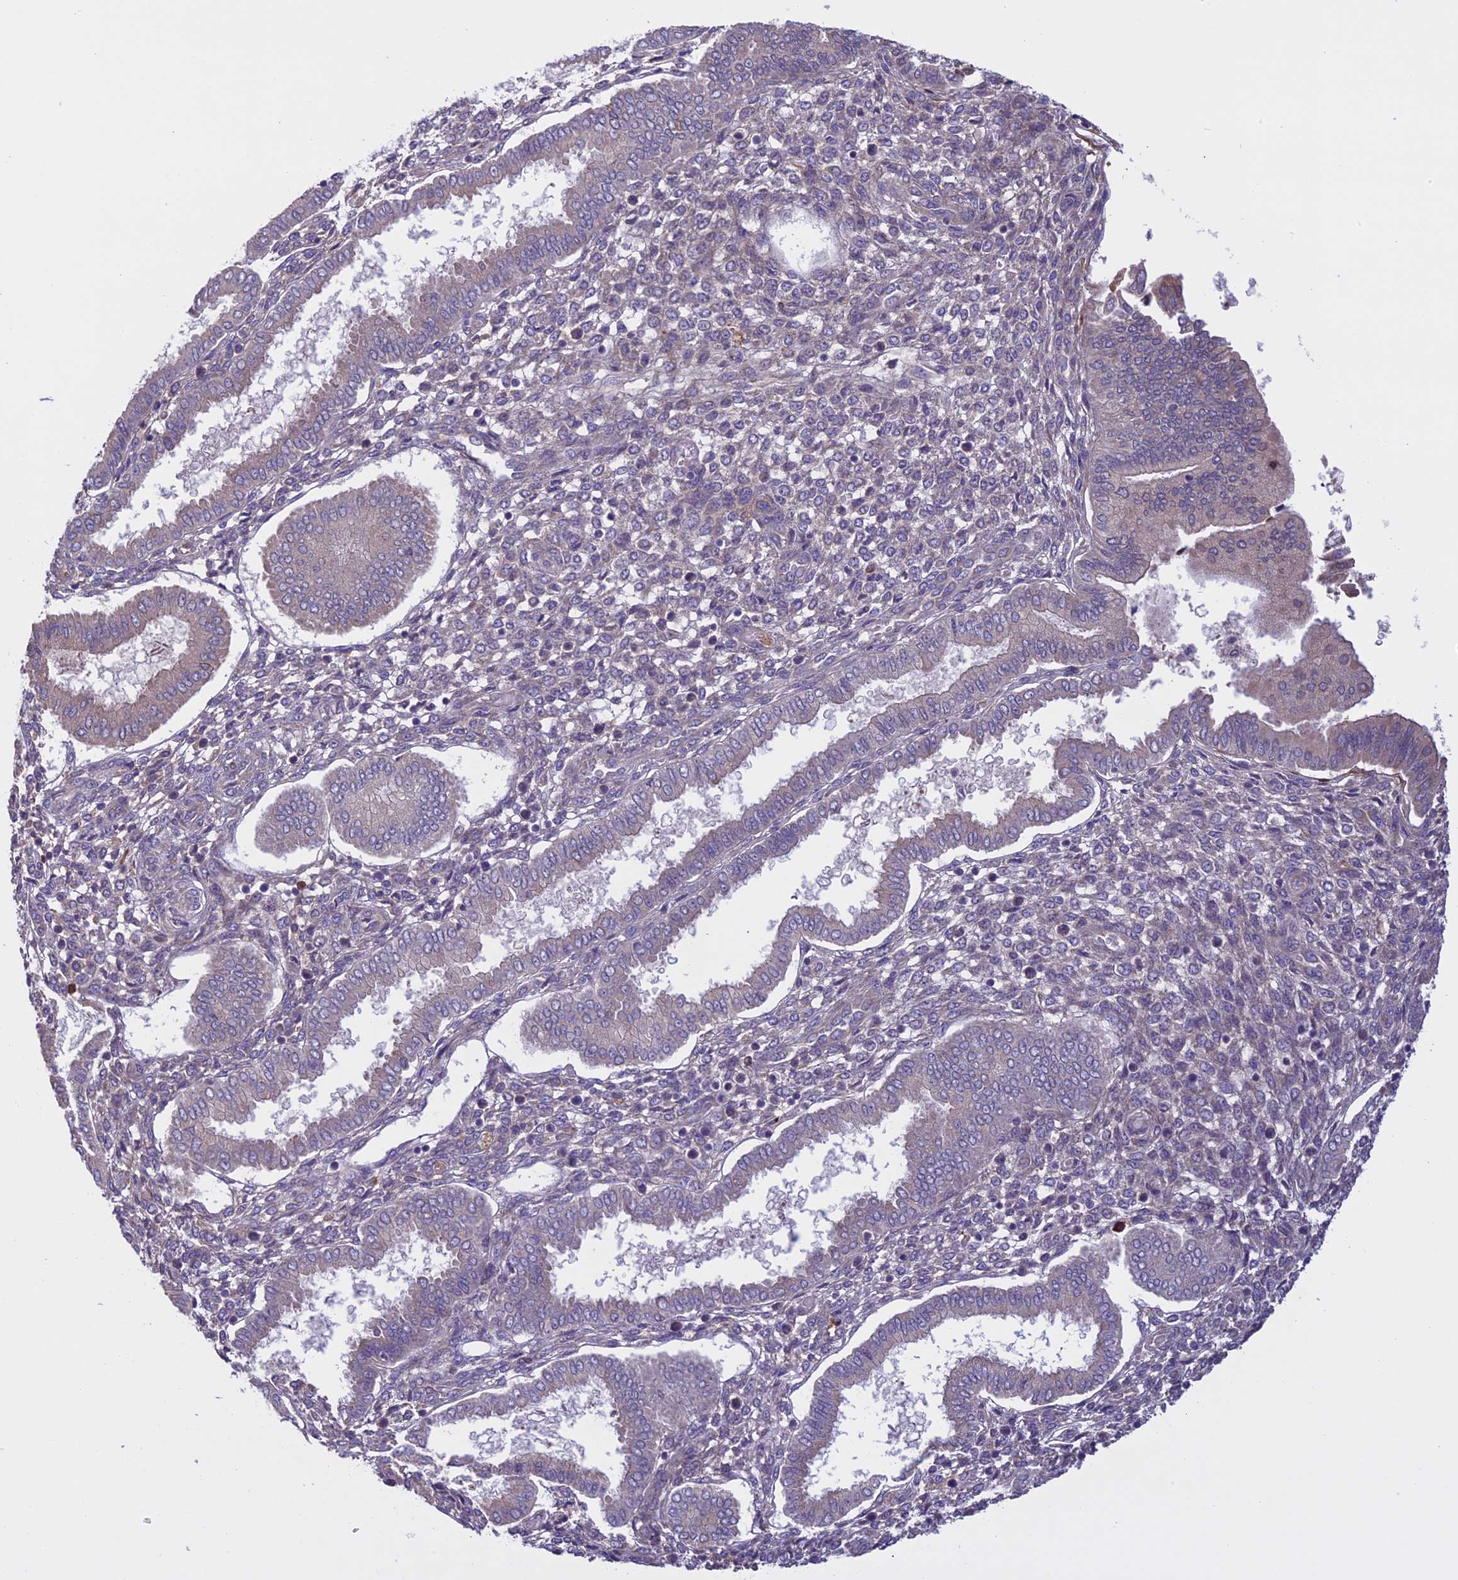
{"staining": {"intensity": "negative", "quantity": "none", "location": "none"}, "tissue": "endometrium", "cell_type": "Cells in endometrial stroma", "image_type": "normal", "snomed": [{"axis": "morphology", "description": "Normal tissue, NOS"}, {"axis": "topography", "description": "Endometrium"}], "caption": "Immunohistochemistry micrograph of unremarkable endometrium stained for a protein (brown), which demonstrates no expression in cells in endometrial stroma.", "gene": "DCTN5", "patient": {"sex": "female", "age": 24}}